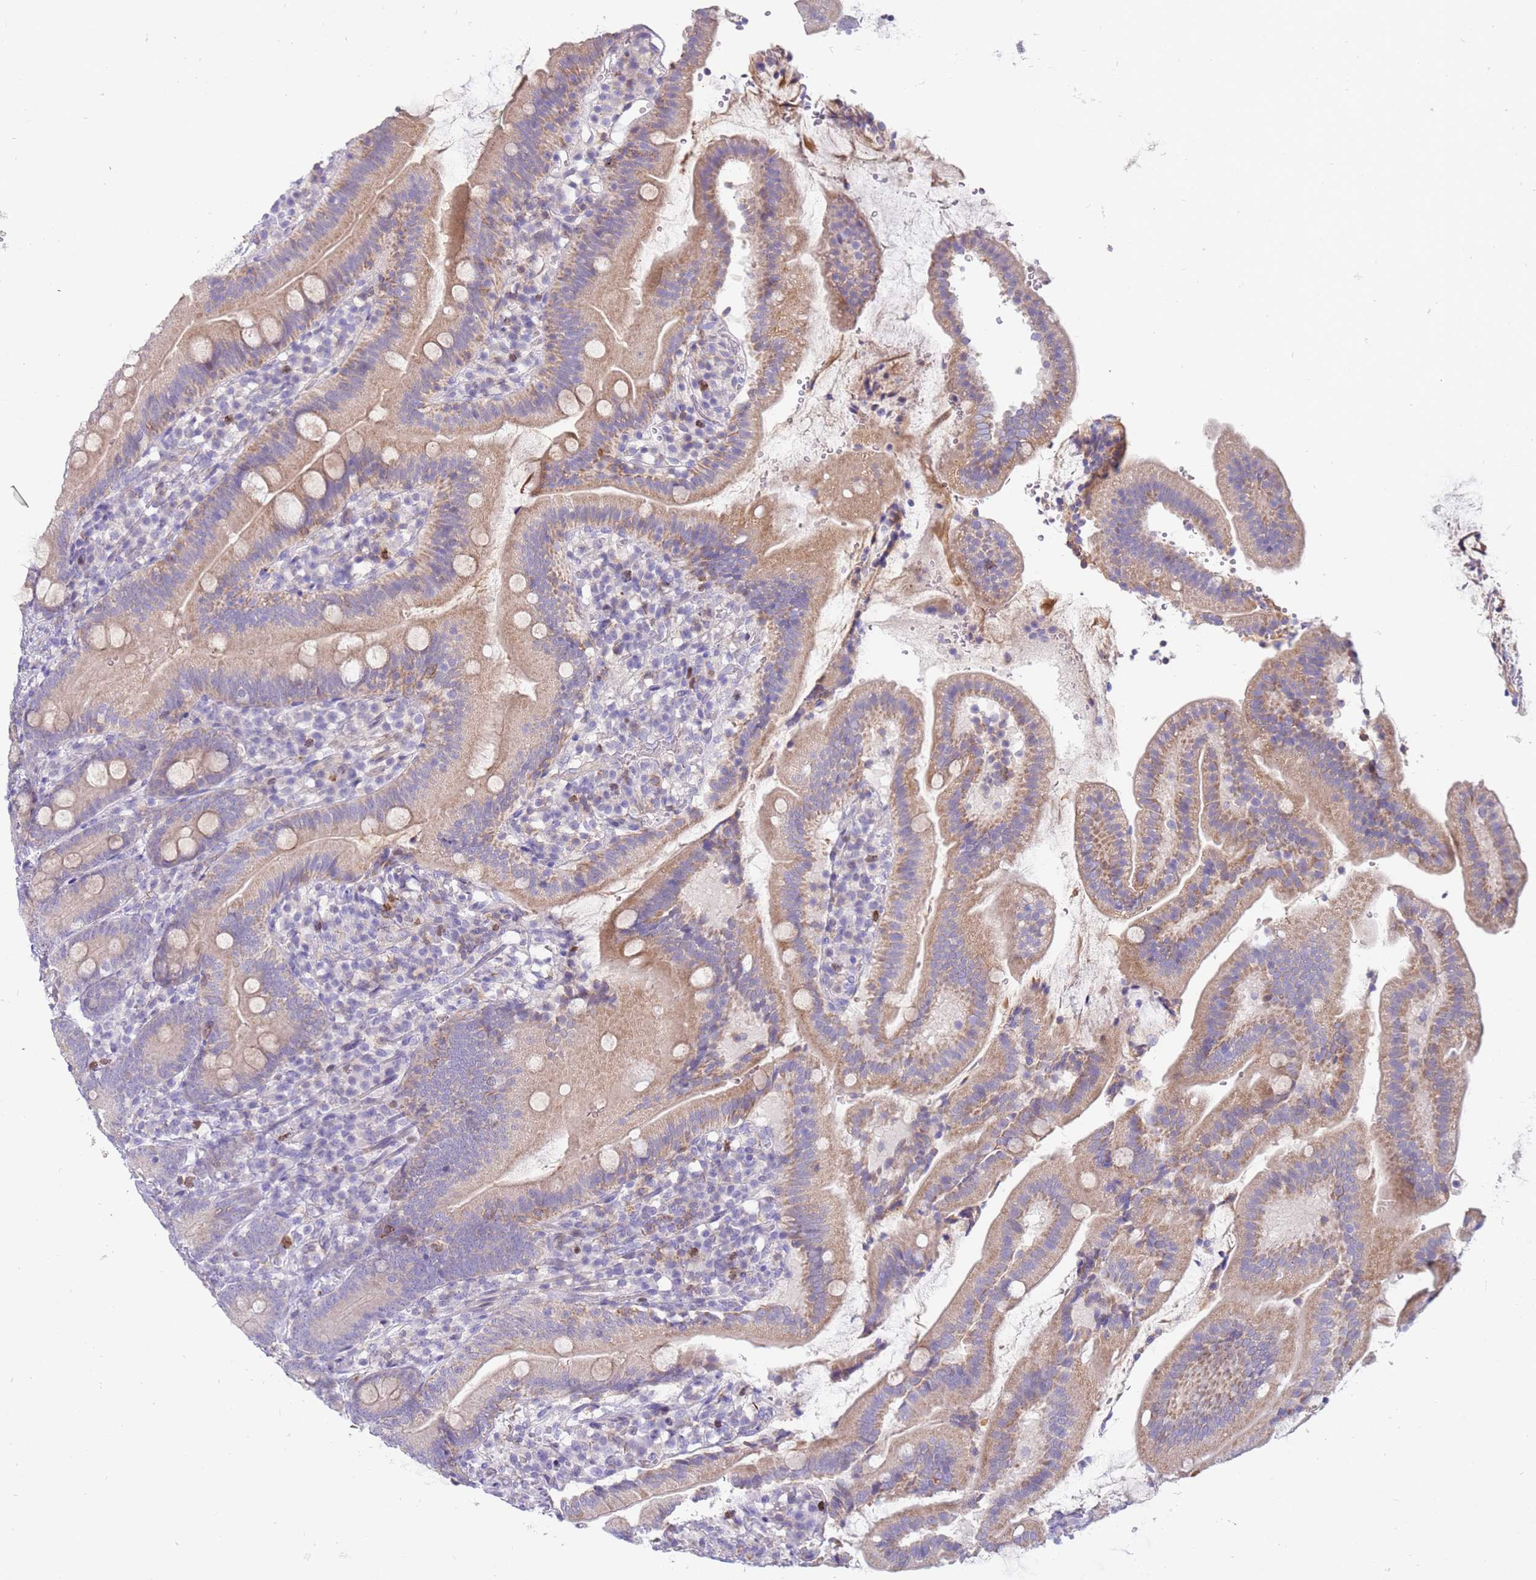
{"staining": {"intensity": "weak", "quantity": ">75%", "location": "cytoplasmic/membranous"}, "tissue": "duodenum", "cell_type": "Glandular cells", "image_type": "normal", "snomed": [{"axis": "morphology", "description": "Normal tissue, NOS"}, {"axis": "topography", "description": "Duodenum"}], "caption": "The immunohistochemical stain labels weak cytoplasmic/membranous staining in glandular cells of normal duodenum.", "gene": "STK25", "patient": {"sex": "female", "age": 67}}